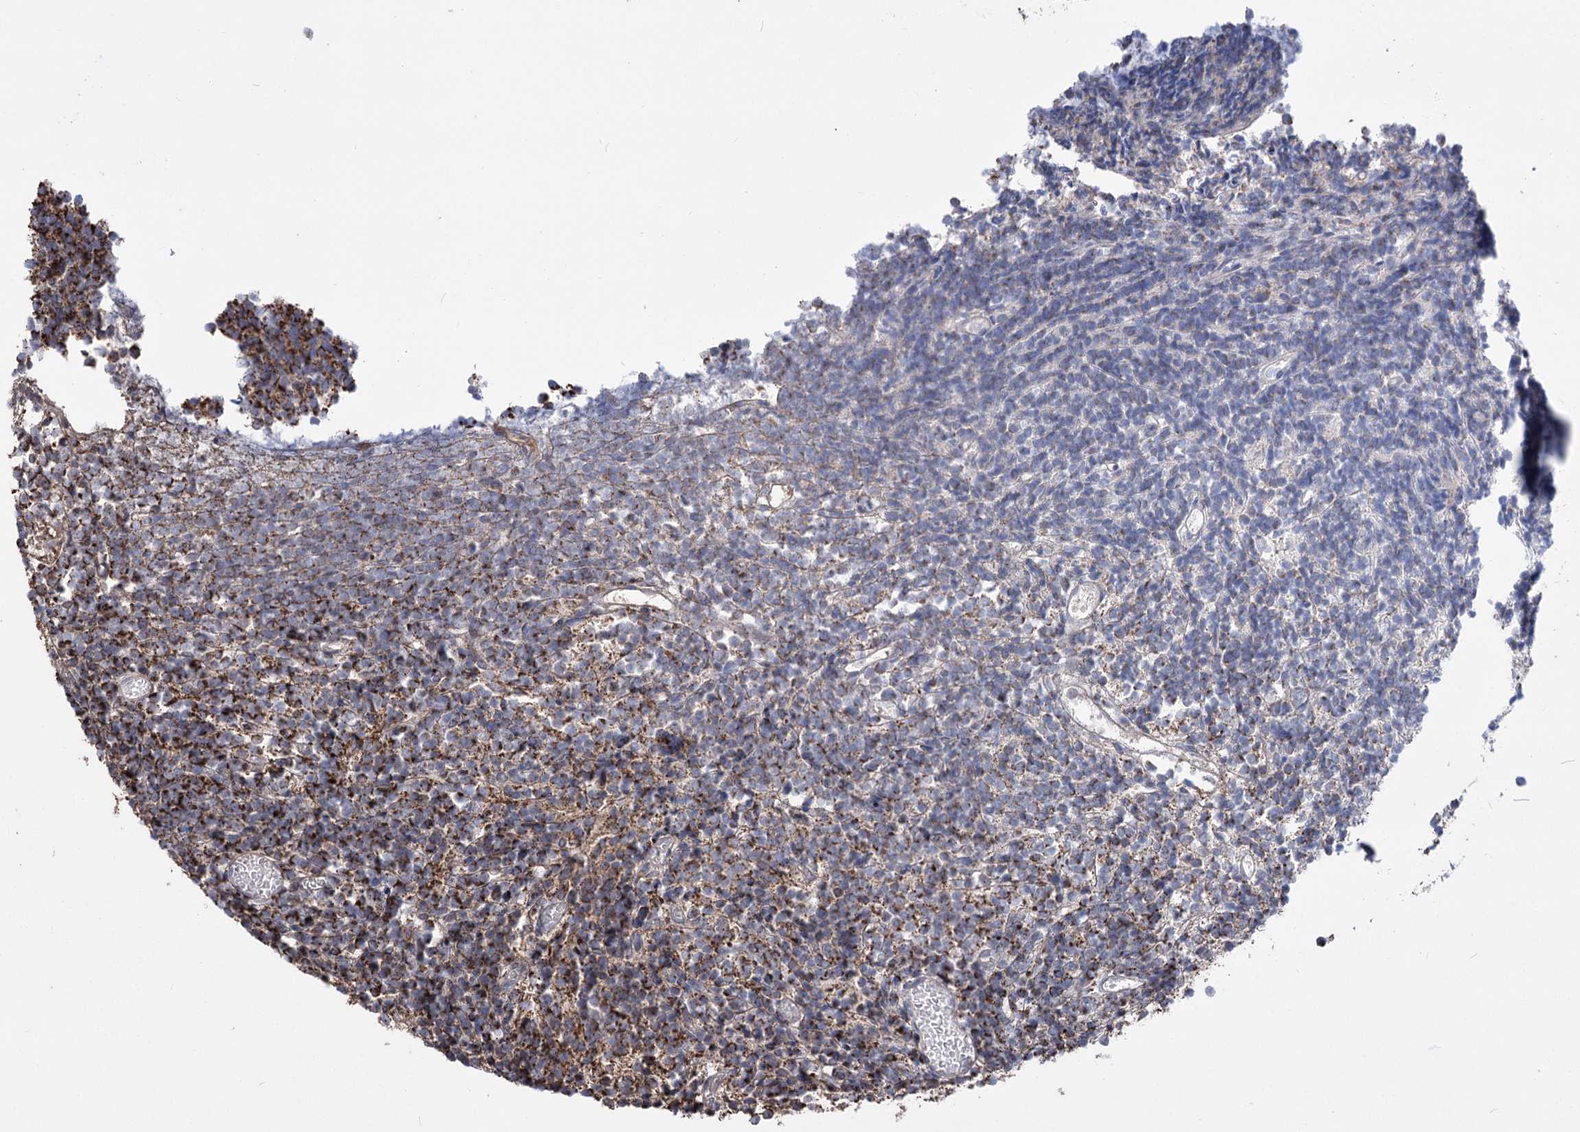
{"staining": {"intensity": "moderate", "quantity": "25%-75%", "location": "cytoplasmic/membranous"}, "tissue": "glioma", "cell_type": "Tumor cells", "image_type": "cancer", "snomed": [{"axis": "morphology", "description": "Glioma, malignant, Low grade"}, {"axis": "topography", "description": "Brain"}], "caption": "IHC (DAB (3,3'-diaminobenzidine)) staining of human glioma reveals moderate cytoplasmic/membranous protein expression in approximately 25%-75% of tumor cells.", "gene": "CREB3L4", "patient": {"sex": "female", "age": 1}}